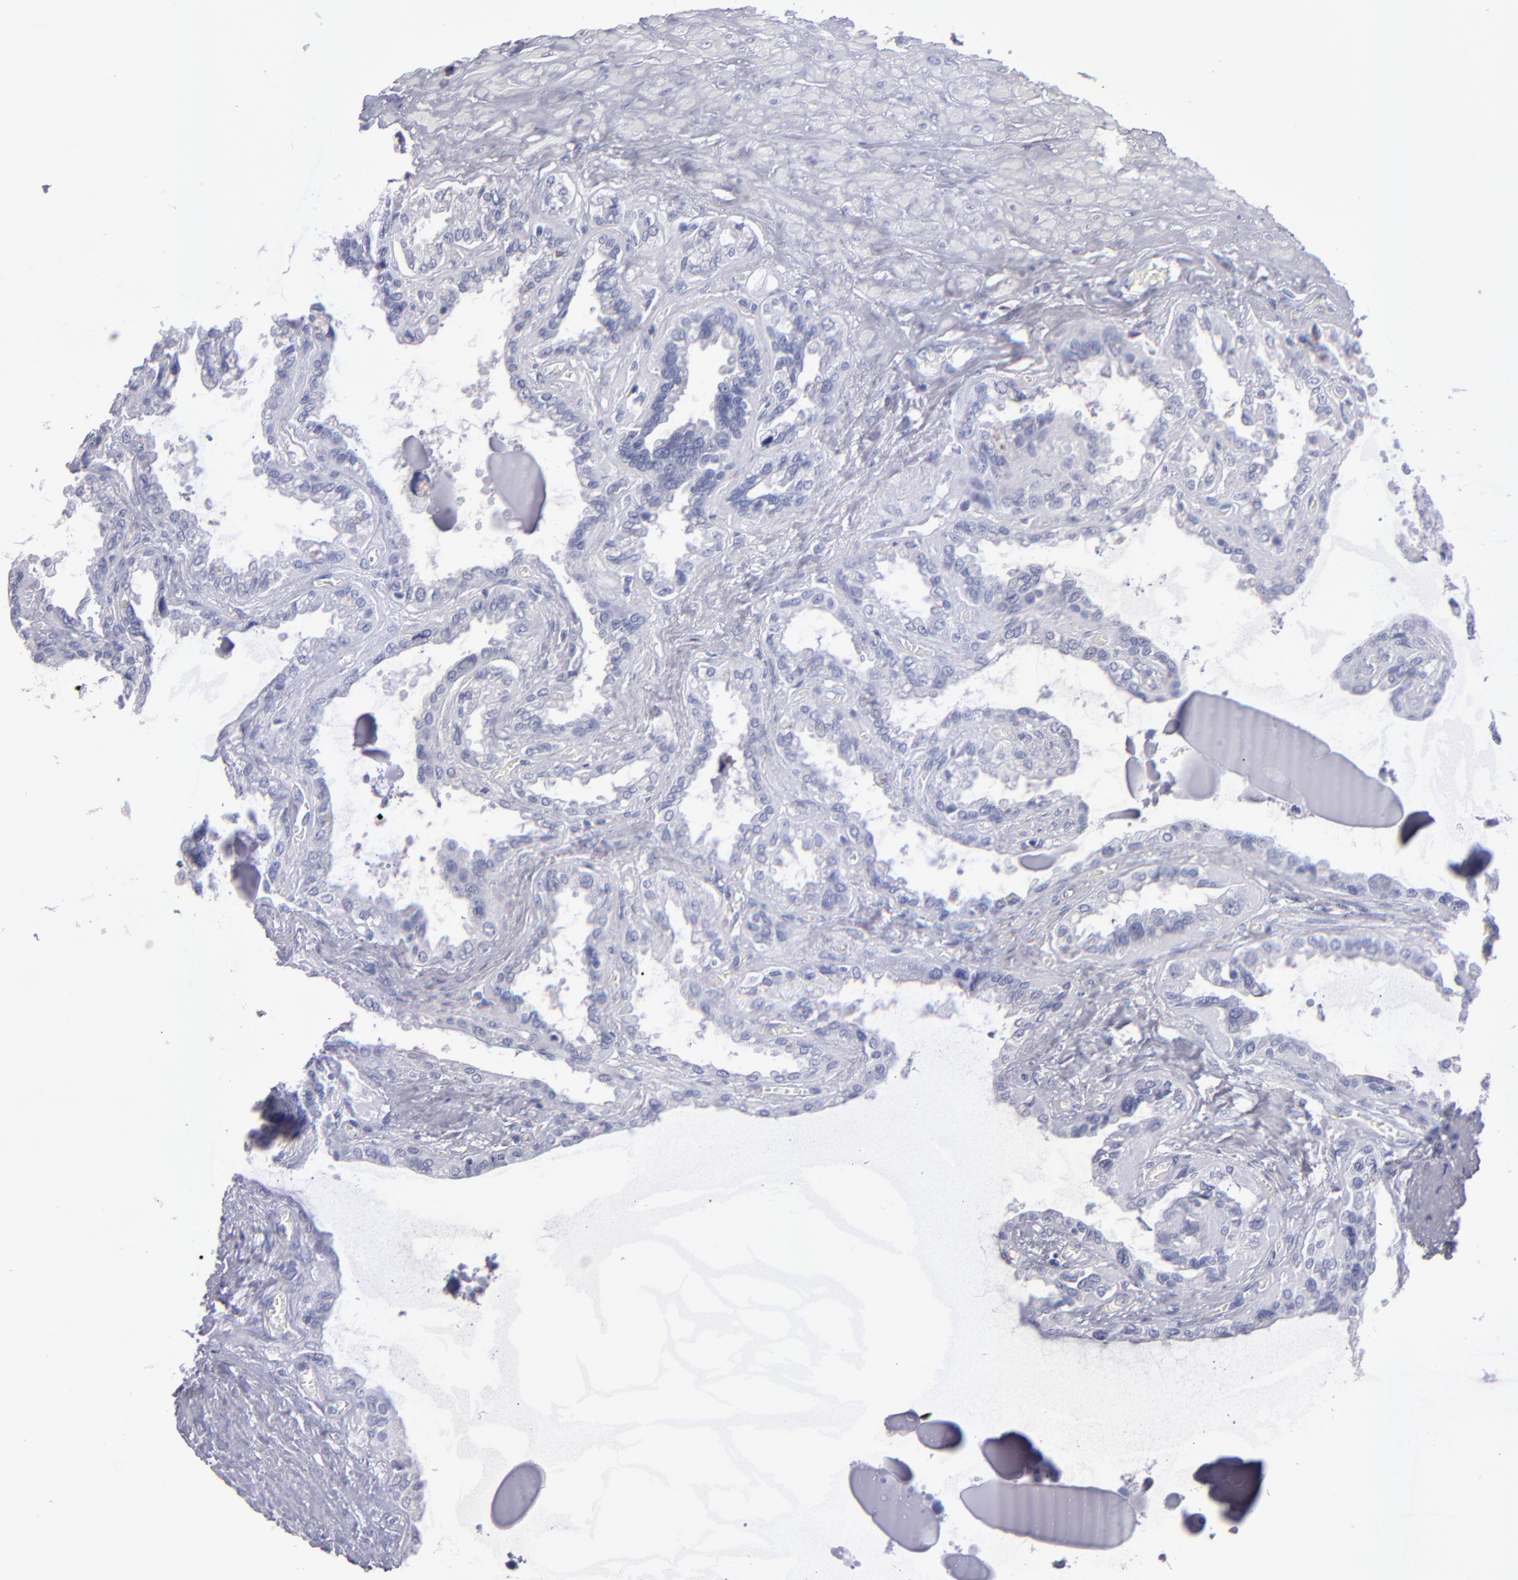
{"staining": {"intensity": "negative", "quantity": "none", "location": "none"}, "tissue": "seminal vesicle", "cell_type": "Glandular cells", "image_type": "normal", "snomed": [{"axis": "morphology", "description": "Normal tissue, NOS"}, {"axis": "morphology", "description": "Inflammation, NOS"}, {"axis": "topography", "description": "Urinary bladder"}, {"axis": "topography", "description": "Prostate"}, {"axis": "topography", "description": "Seminal veicle"}], "caption": "Seminal vesicle stained for a protein using immunohistochemistry (IHC) demonstrates no expression glandular cells.", "gene": "MB", "patient": {"sex": "male", "age": 82}}